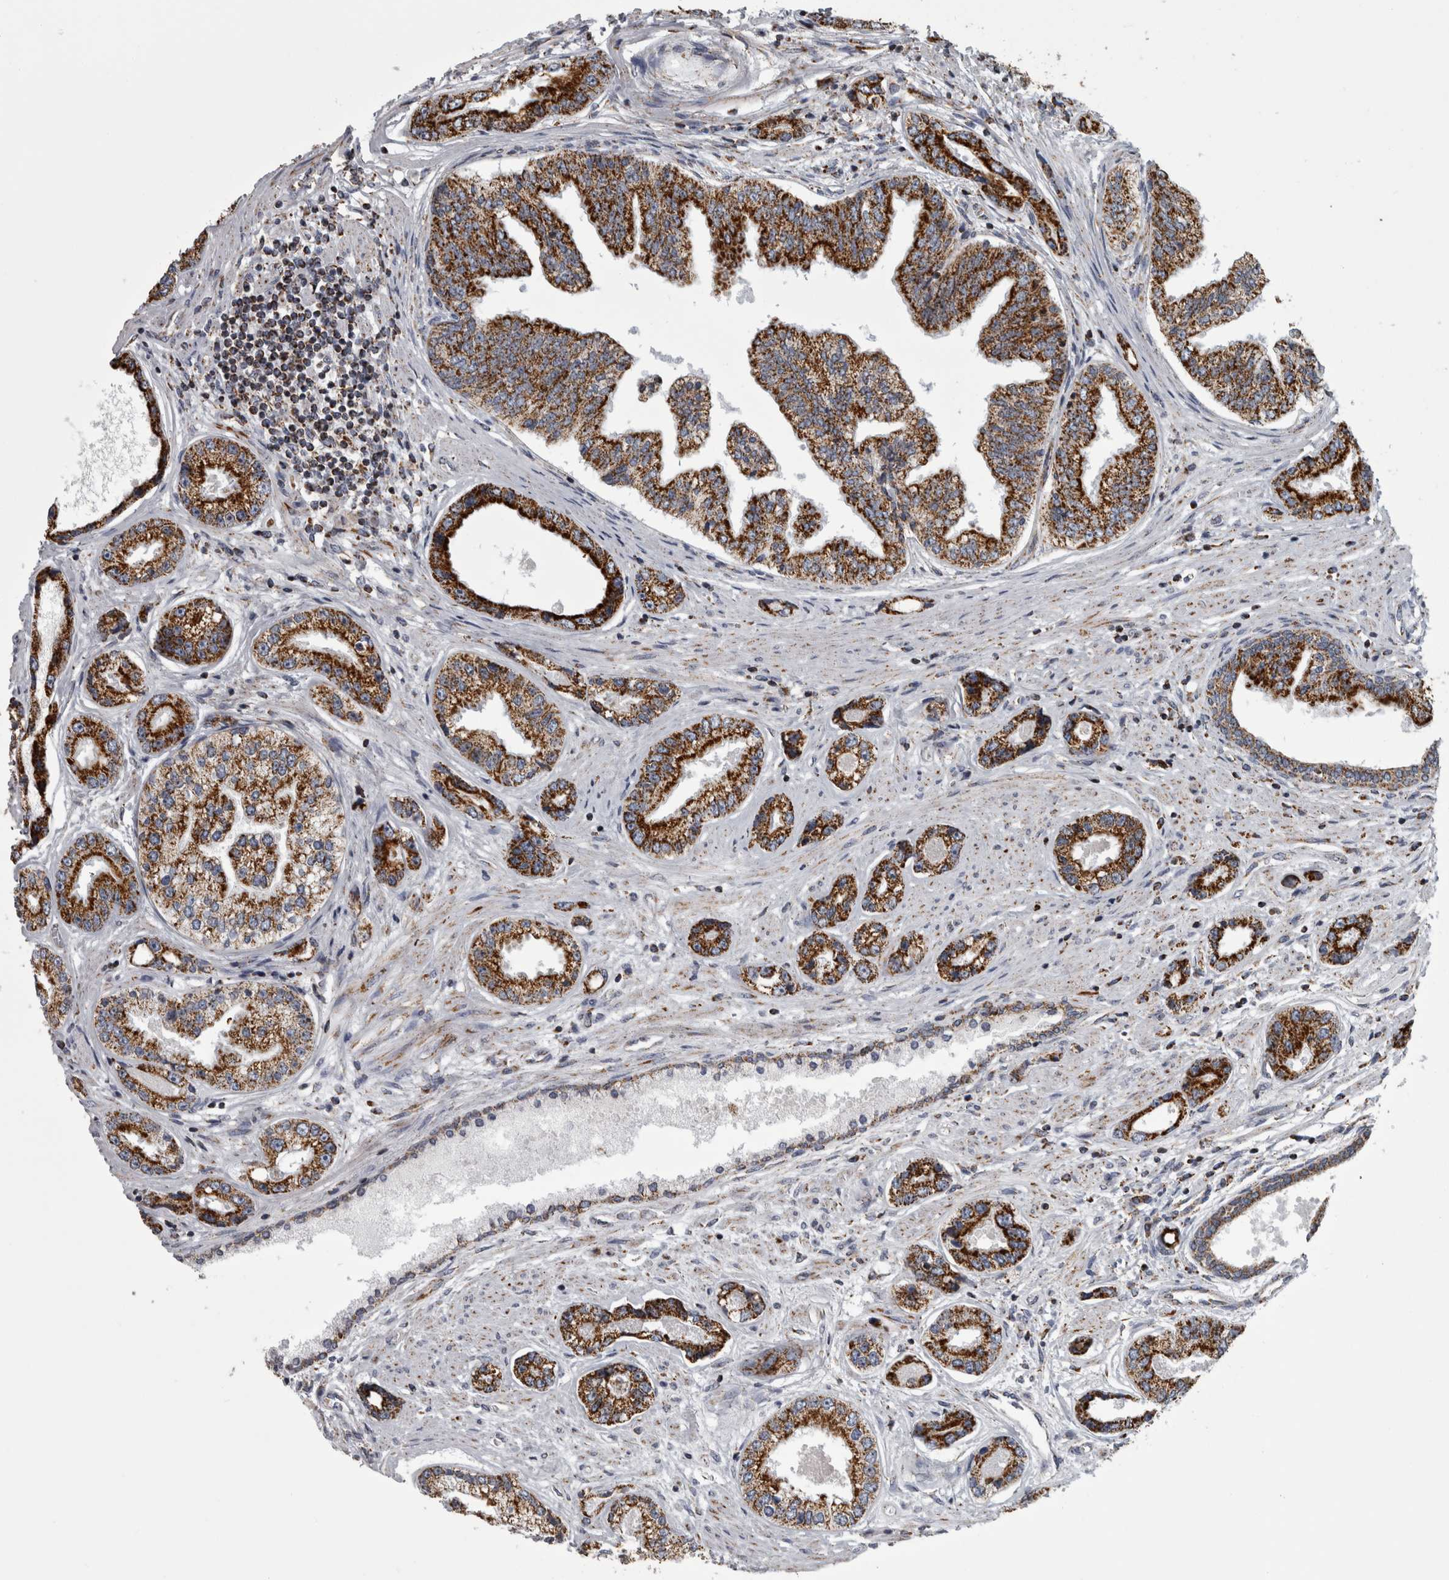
{"staining": {"intensity": "strong", "quantity": ">75%", "location": "cytoplasmic/membranous"}, "tissue": "prostate cancer", "cell_type": "Tumor cells", "image_type": "cancer", "snomed": [{"axis": "morphology", "description": "Adenocarcinoma, High grade"}, {"axis": "topography", "description": "Prostate"}], "caption": "Immunohistochemistry (IHC) of high-grade adenocarcinoma (prostate) displays high levels of strong cytoplasmic/membranous positivity in about >75% of tumor cells.", "gene": "MDH2", "patient": {"sex": "male", "age": 61}}